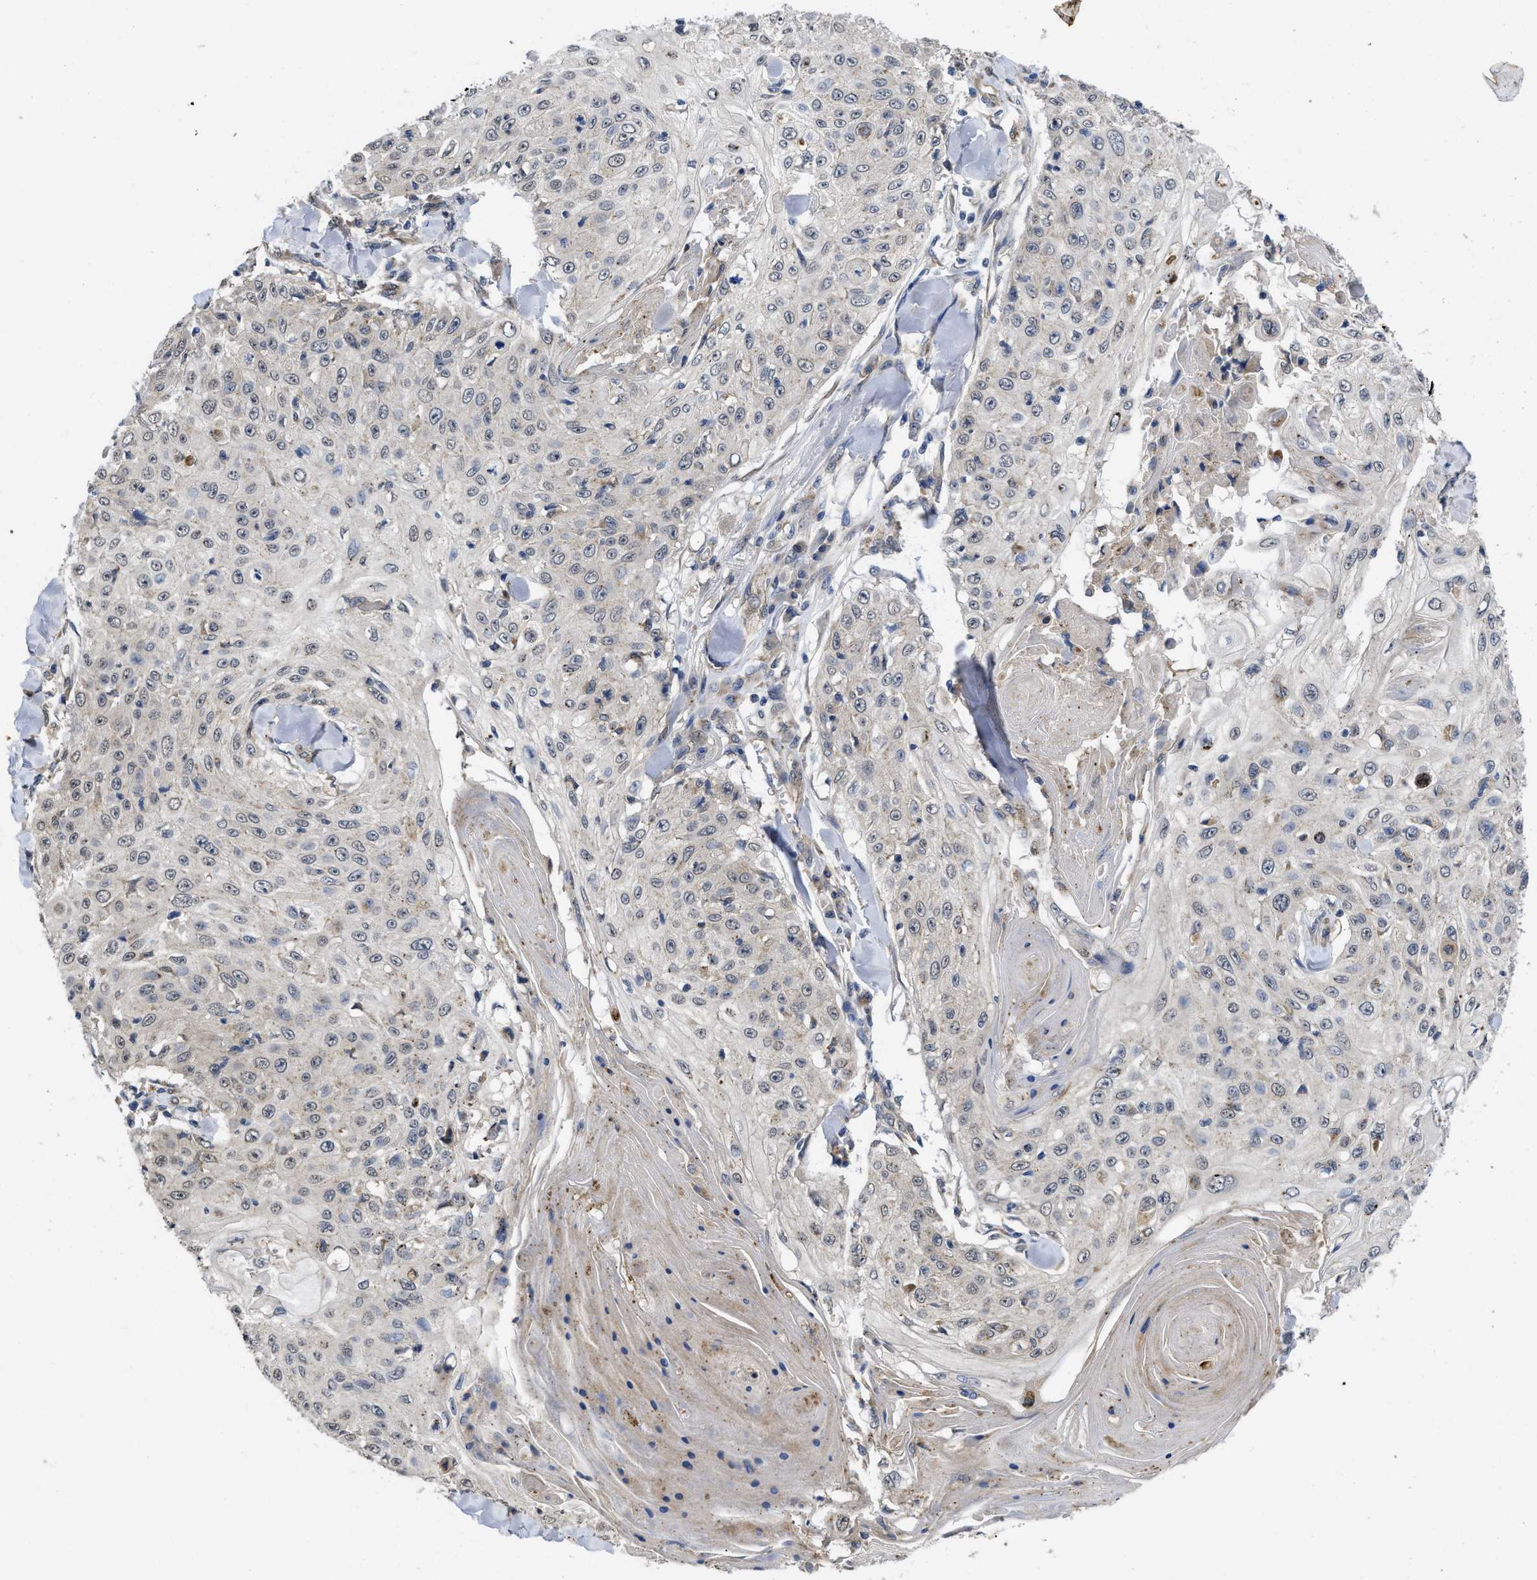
{"staining": {"intensity": "negative", "quantity": "none", "location": "none"}, "tissue": "skin cancer", "cell_type": "Tumor cells", "image_type": "cancer", "snomed": [{"axis": "morphology", "description": "Squamous cell carcinoma, NOS"}, {"axis": "topography", "description": "Skin"}], "caption": "Immunohistochemical staining of human squamous cell carcinoma (skin) shows no significant staining in tumor cells.", "gene": "PKD2", "patient": {"sex": "male", "age": 86}}